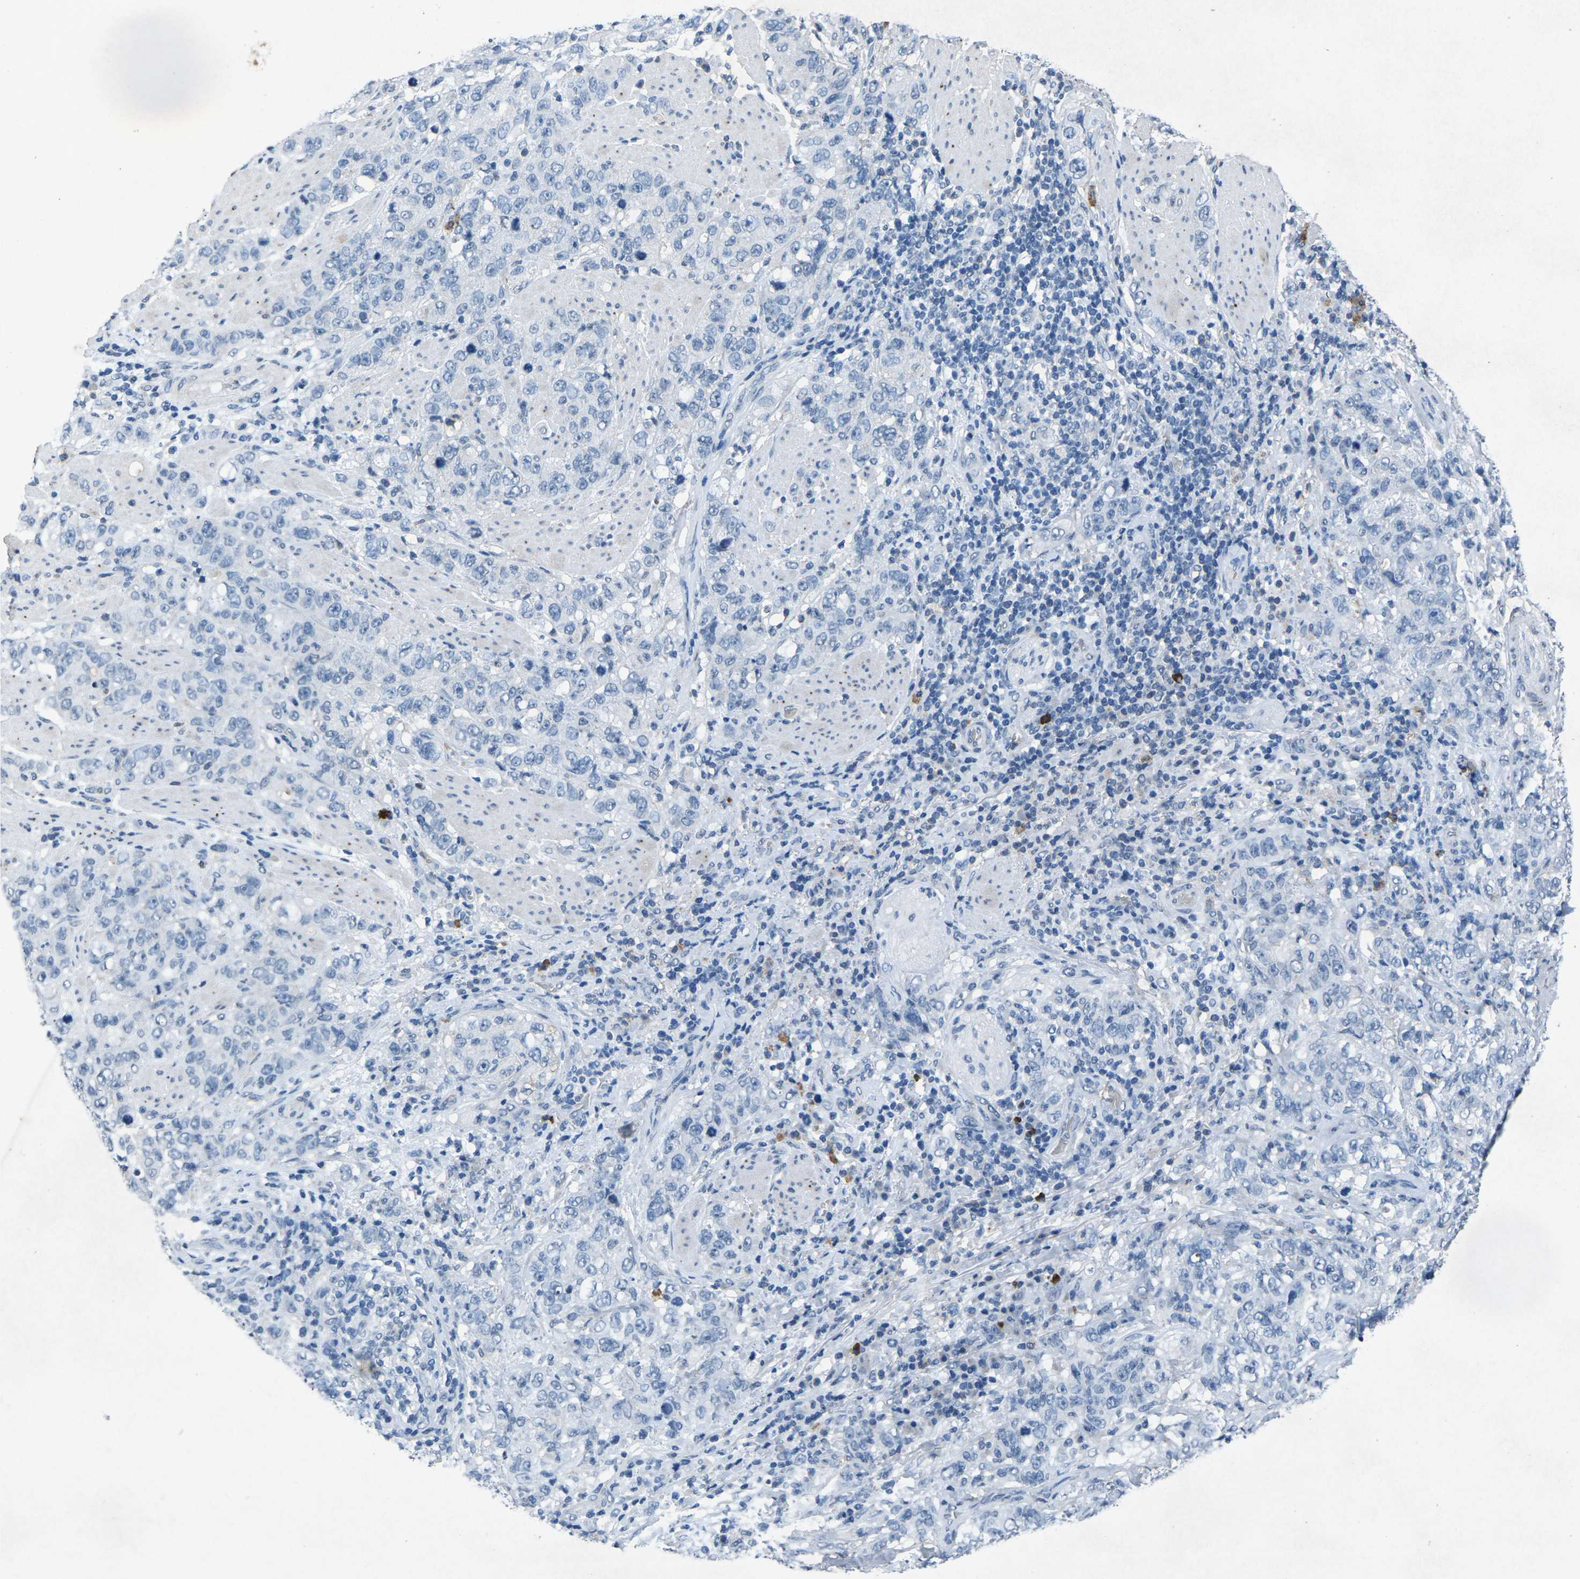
{"staining": {"intensity": "negative", "quantity": "none", "location": "none"}, "tissue": "stomach cancer", "cell_type": "Tumor cells", "image_type": "cancer", "snomed": [{"axis": "morphology", "description": "Adenocarcinoma, NOS"}, {"axis": "topography", "description": "Stomach"}], "caption": "This micrograph is of stomach cancer (adenocarcinoma) stained with IHC to label a protein in brown with the nuclei are counter-stained blue. There is no expression in tumor cells.", "gene": "PLG", "patient": {"sex": "male", "age": 48}}